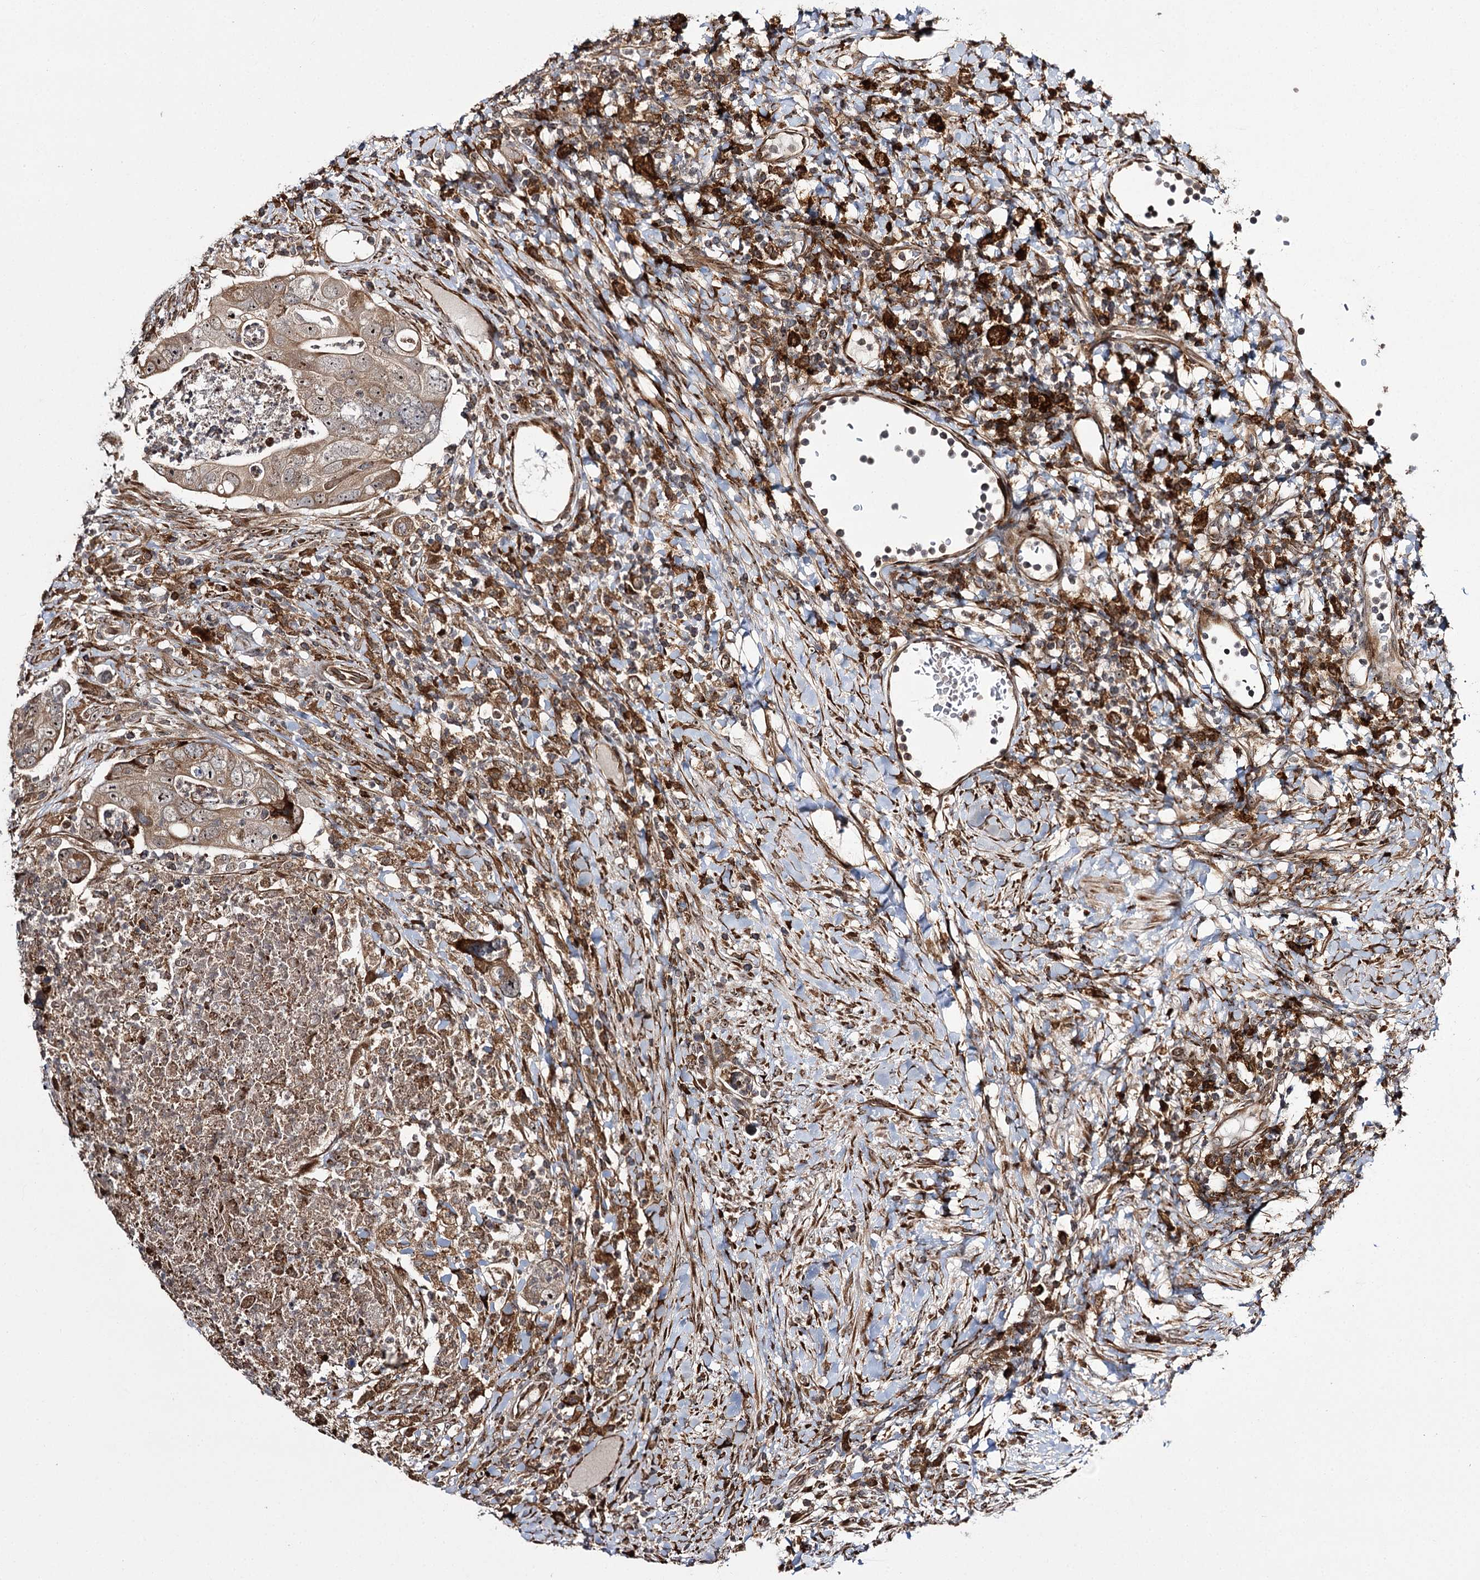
{"staining": {"intensity": "moderate", "quantity": ">75%", "location": "cytoplasmic/membranous,nuclear"}, "tissue": "colorectal cancer", "cell_type": "Tumor cells", "image_type": "cancer", "snomed": [{"axis": "morphology", "description": "Adenocarcinoma, NOS"}, {"axis": "topography", "description": "Rectum"}], "caption": "Protein staining reveals moderate cytoplasmic/membranous and nuclear expression in approximately >75% of tumor cells in colorectal adenocarcinoma.", "gene": "FANCL", "patient": {"sex": "male", "age": 59}}